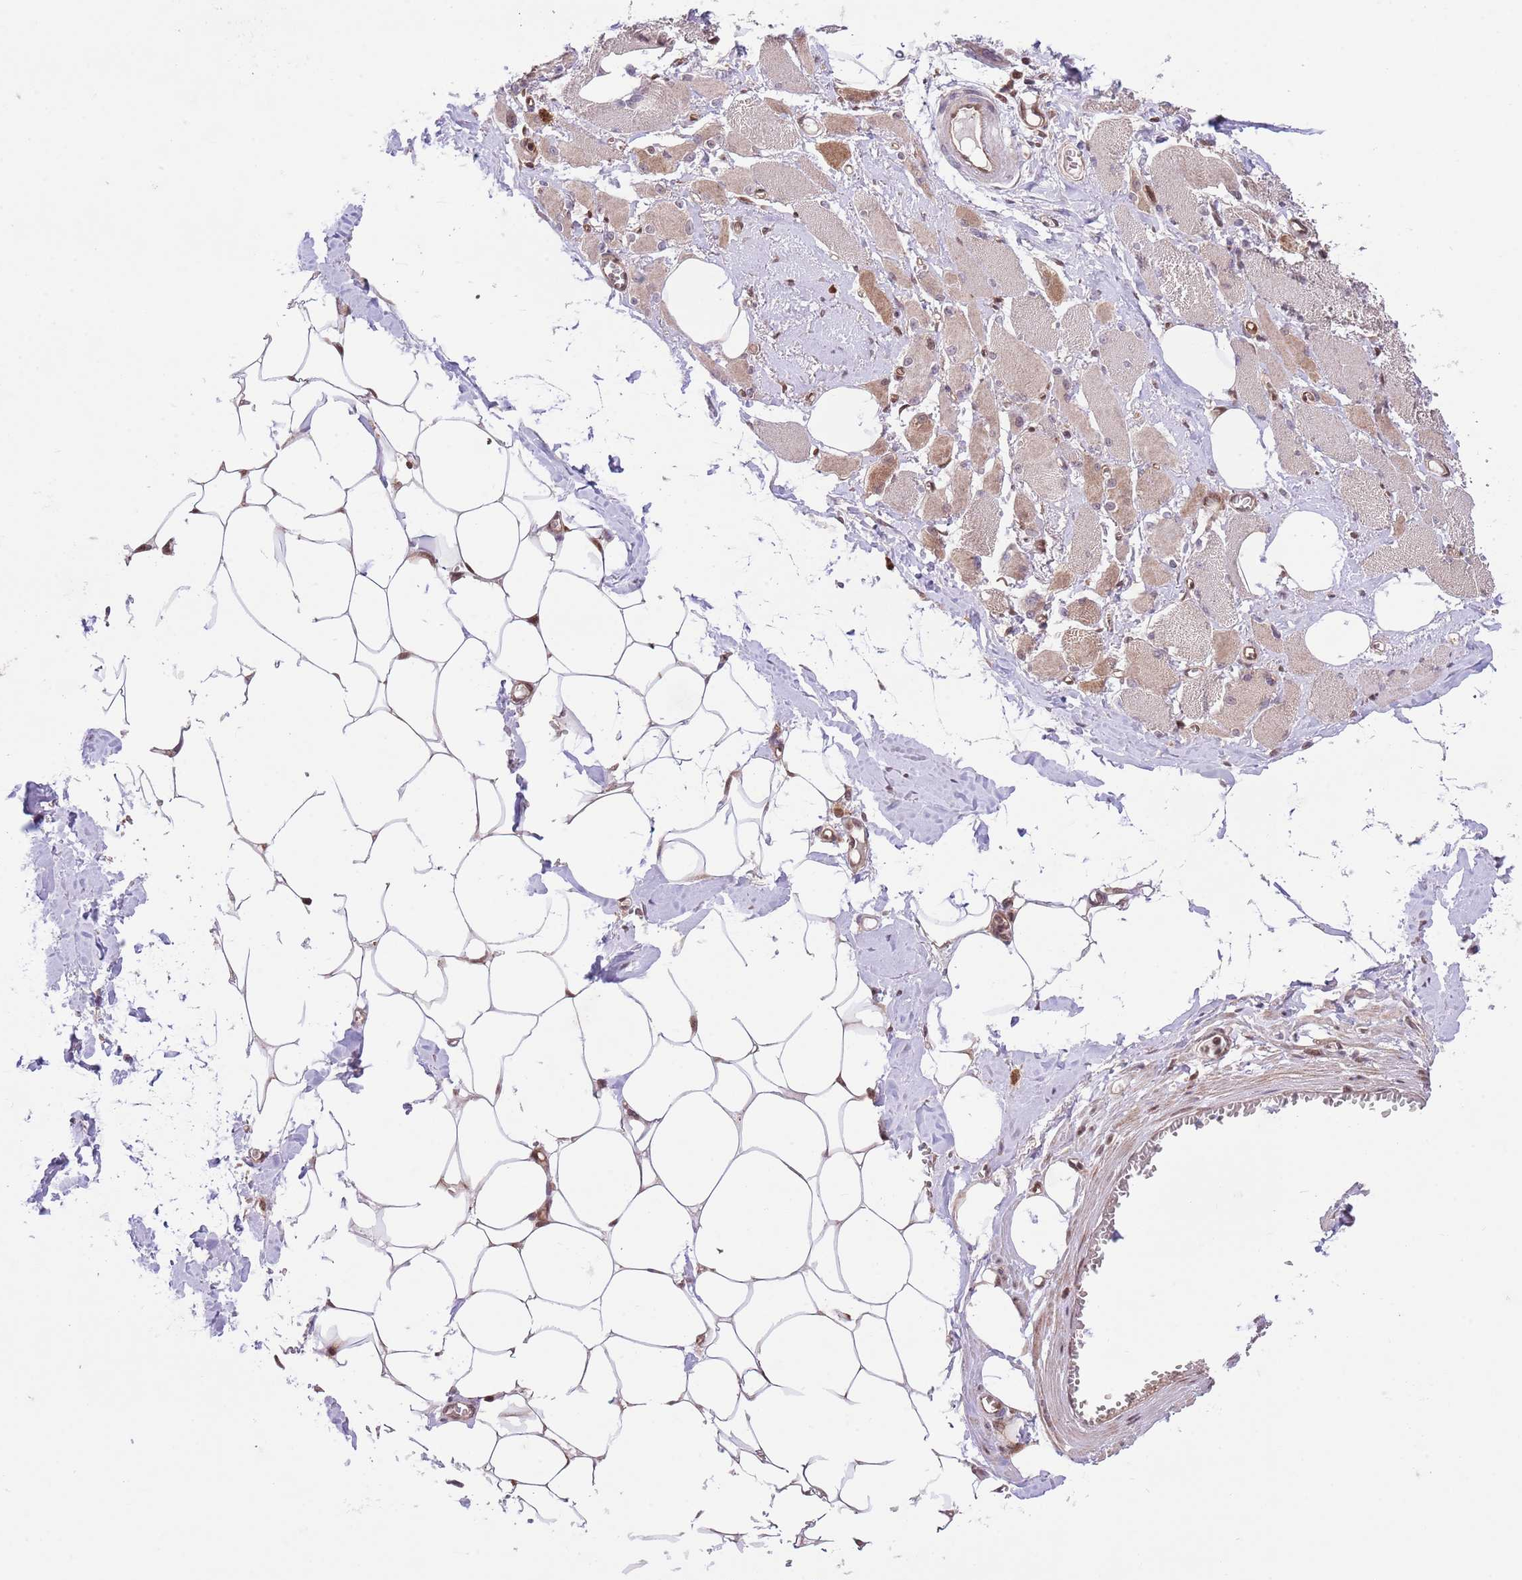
{"staining": {"intensity": "moderate", "quantity": "25%-75%", "location": "cytoplasmic/membranous"}, "tissue": "skeletal muscle", "cell_type": "Myocytes", "image_type": "normal", "snomed": [{"axis": "morphology", "description": "Normal tissue, NOS"}, {"axis": "morphology", "description": "Basal cell carcinoma"}, {"axis": "topography", "description": "Skeletal muscle"}], "caption": "Protein expression analysis of normal human skeletal muscle reveals moderate cytoplasmic/membranous expression in about 25%-75% of myocytes.", "gene": "HDHD2", "patient": {"sex": "female", "age": 64}}